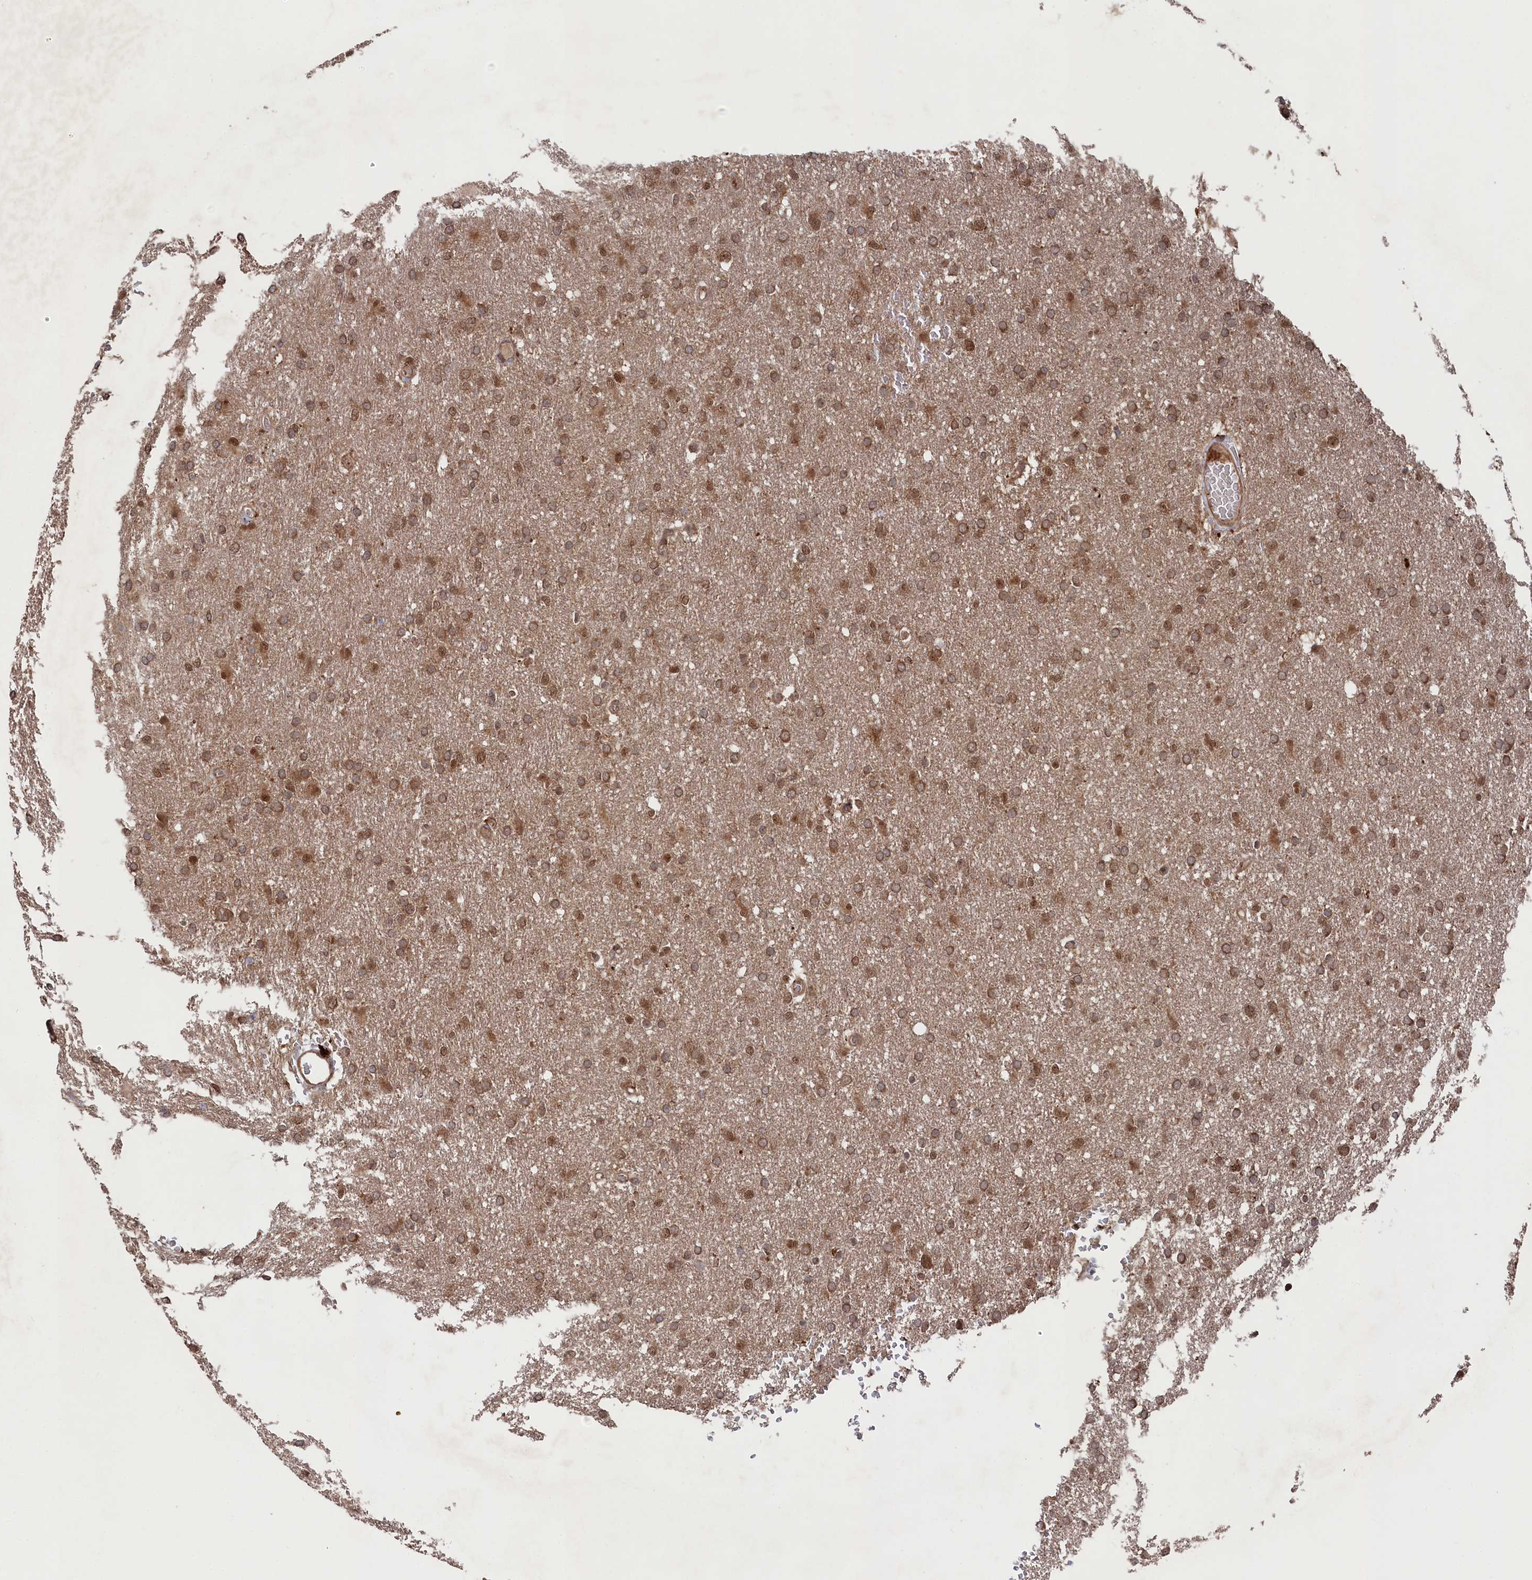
{"staining": {"intensity": "moderate", "quantity": ">75%", "location": "cytoplasmic/membranous"}, "tissue": "glioma", "cell_type": "Tumor cells", "image_type": "cancer", "snomed": [{"axis": "morphology", "description": "Glioma, malignant, High grade"}, {"axis": "topography", "description": "Cerebral cortex"}], "caption": "Immunohistochemical staining of human malignant glioma (high-grade) shows moderate cytoplasmic/membranous protein positivity in about >75% of tumor cells.", "gene": "BORCS7", "patient": {"sex": "female", "age": 36}}